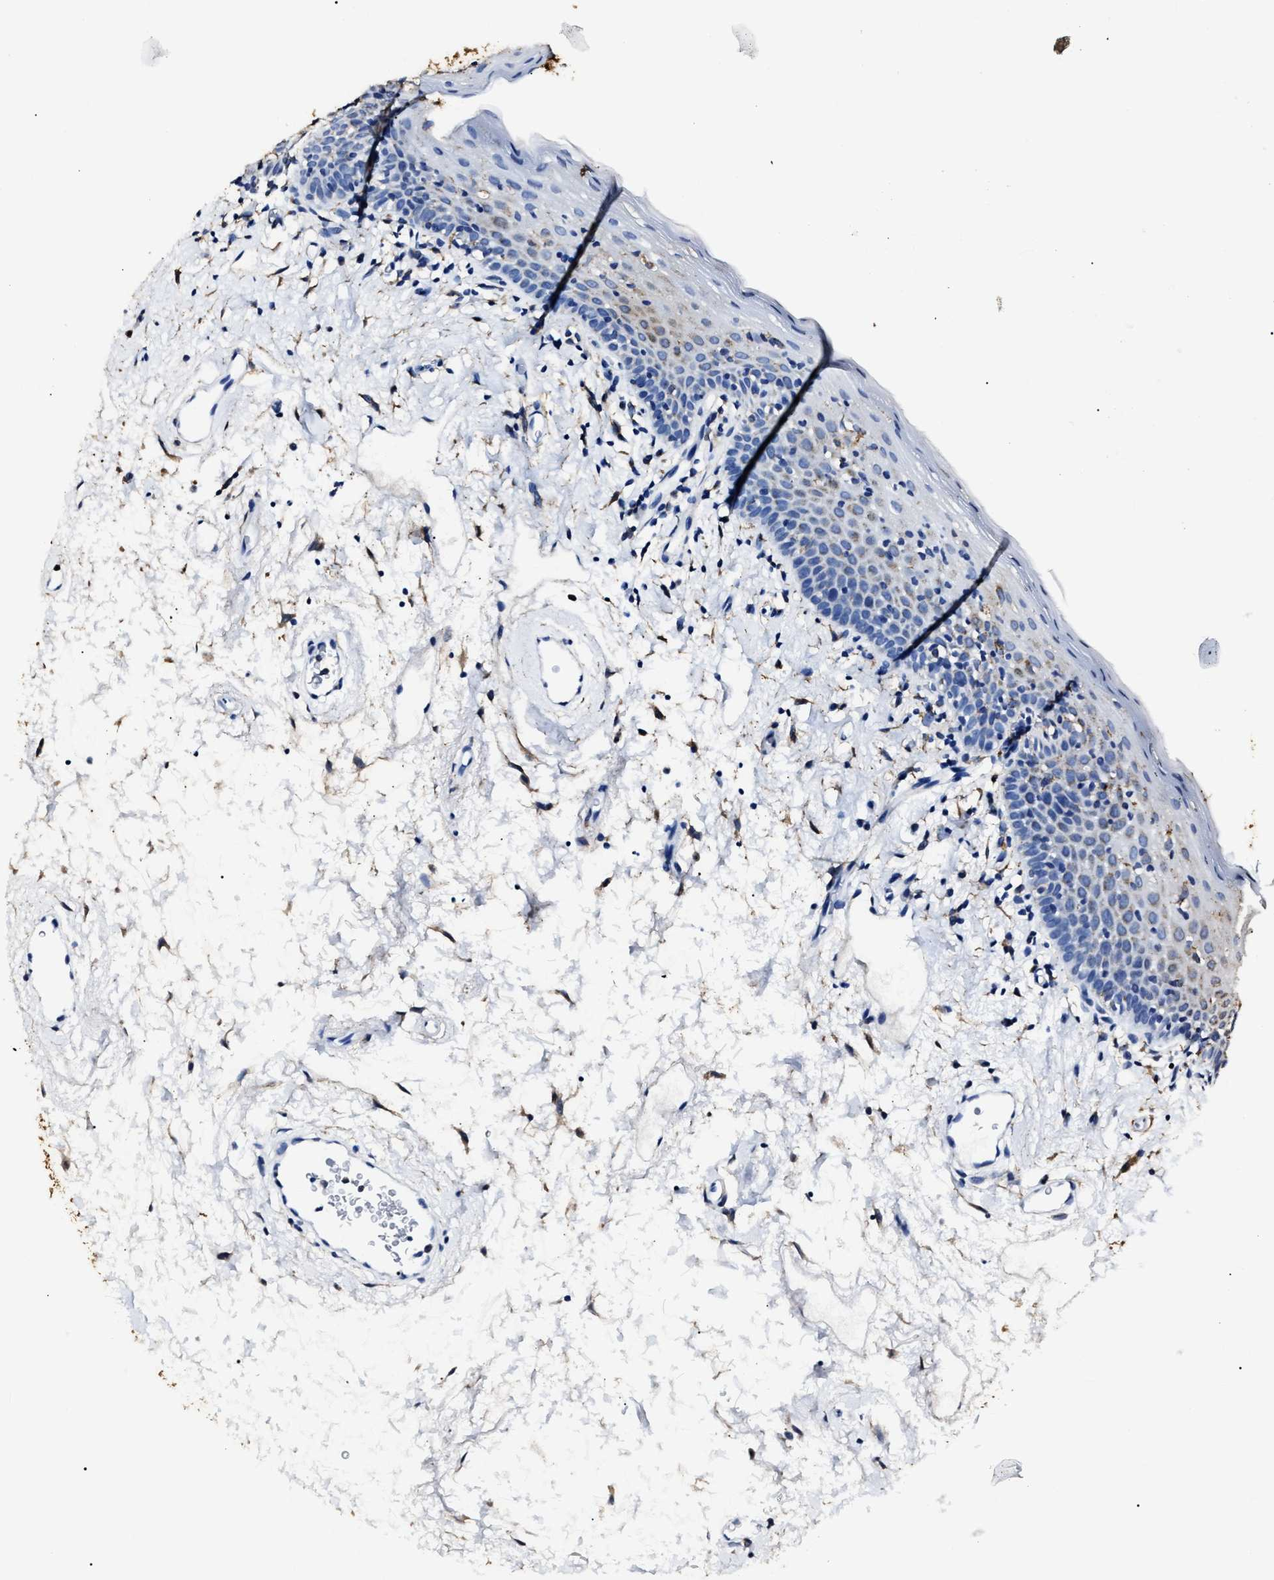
{"staining": {"intensity": "negative", "quantity": "none", "location": "none"}, "tissue": "oral mucosa", "cell_type": "Squamous epithelial cells", "image_type": "normal", "snomed": [{"axis": "morphology", "description": "Normal tissue, NOS"}, {"axis": "topography", "description": "Oral tissue"}], "caption": "This is an IHC micrograph of normal oral mucosa. There is no expression in squamous epithelial cells.", "gene": "ALDH1A1", "patient": {"sex": "male", "age": 66}}